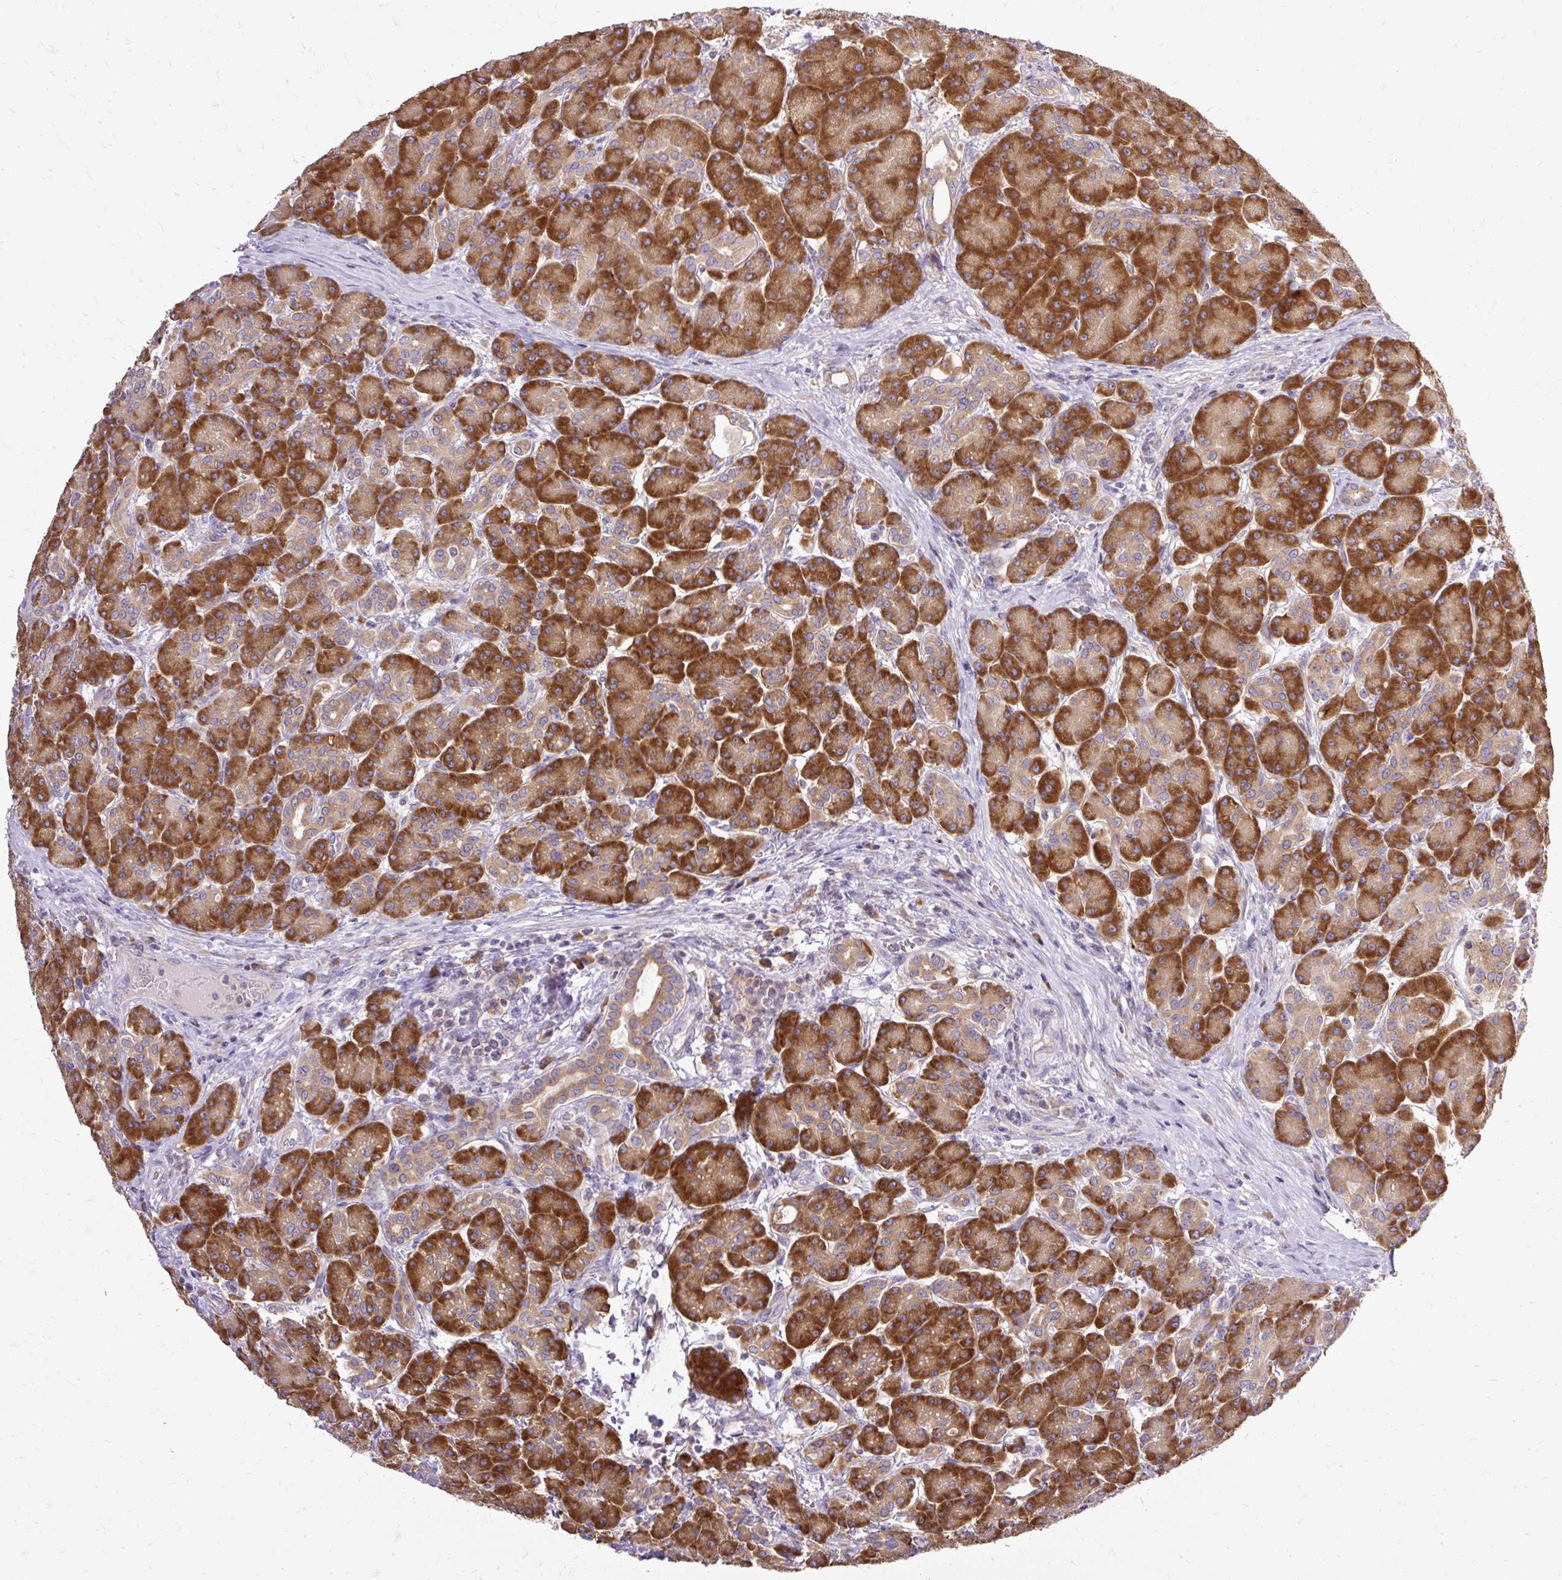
{"staining": {"intensity": "strong", "quantity": ">75%", "location": "cytoplasmic/membranous"}, "tissue": "pancreas", "cell_type": "Exocrine glandular cells", "image_type": "normal", "snomed": [{"axis": "morphology", "description": "Normal tissue, NOS"}, {"axis": "topography", "description": "Pancreas"}], "caption": "Brown immunohistochemical staining in unremarkable pancreas reveals strong cytoplasmic/membranous positivity in approximately >75% of exocrine glandular cells. Using DAB (3,3'-diaminobenzidine) (brown) and hematoxylin (blue) stains, captured at high magnification using brightfield microscopy.", "gene": "SEC63", "patient": {"sex": "male", "age": 63}}